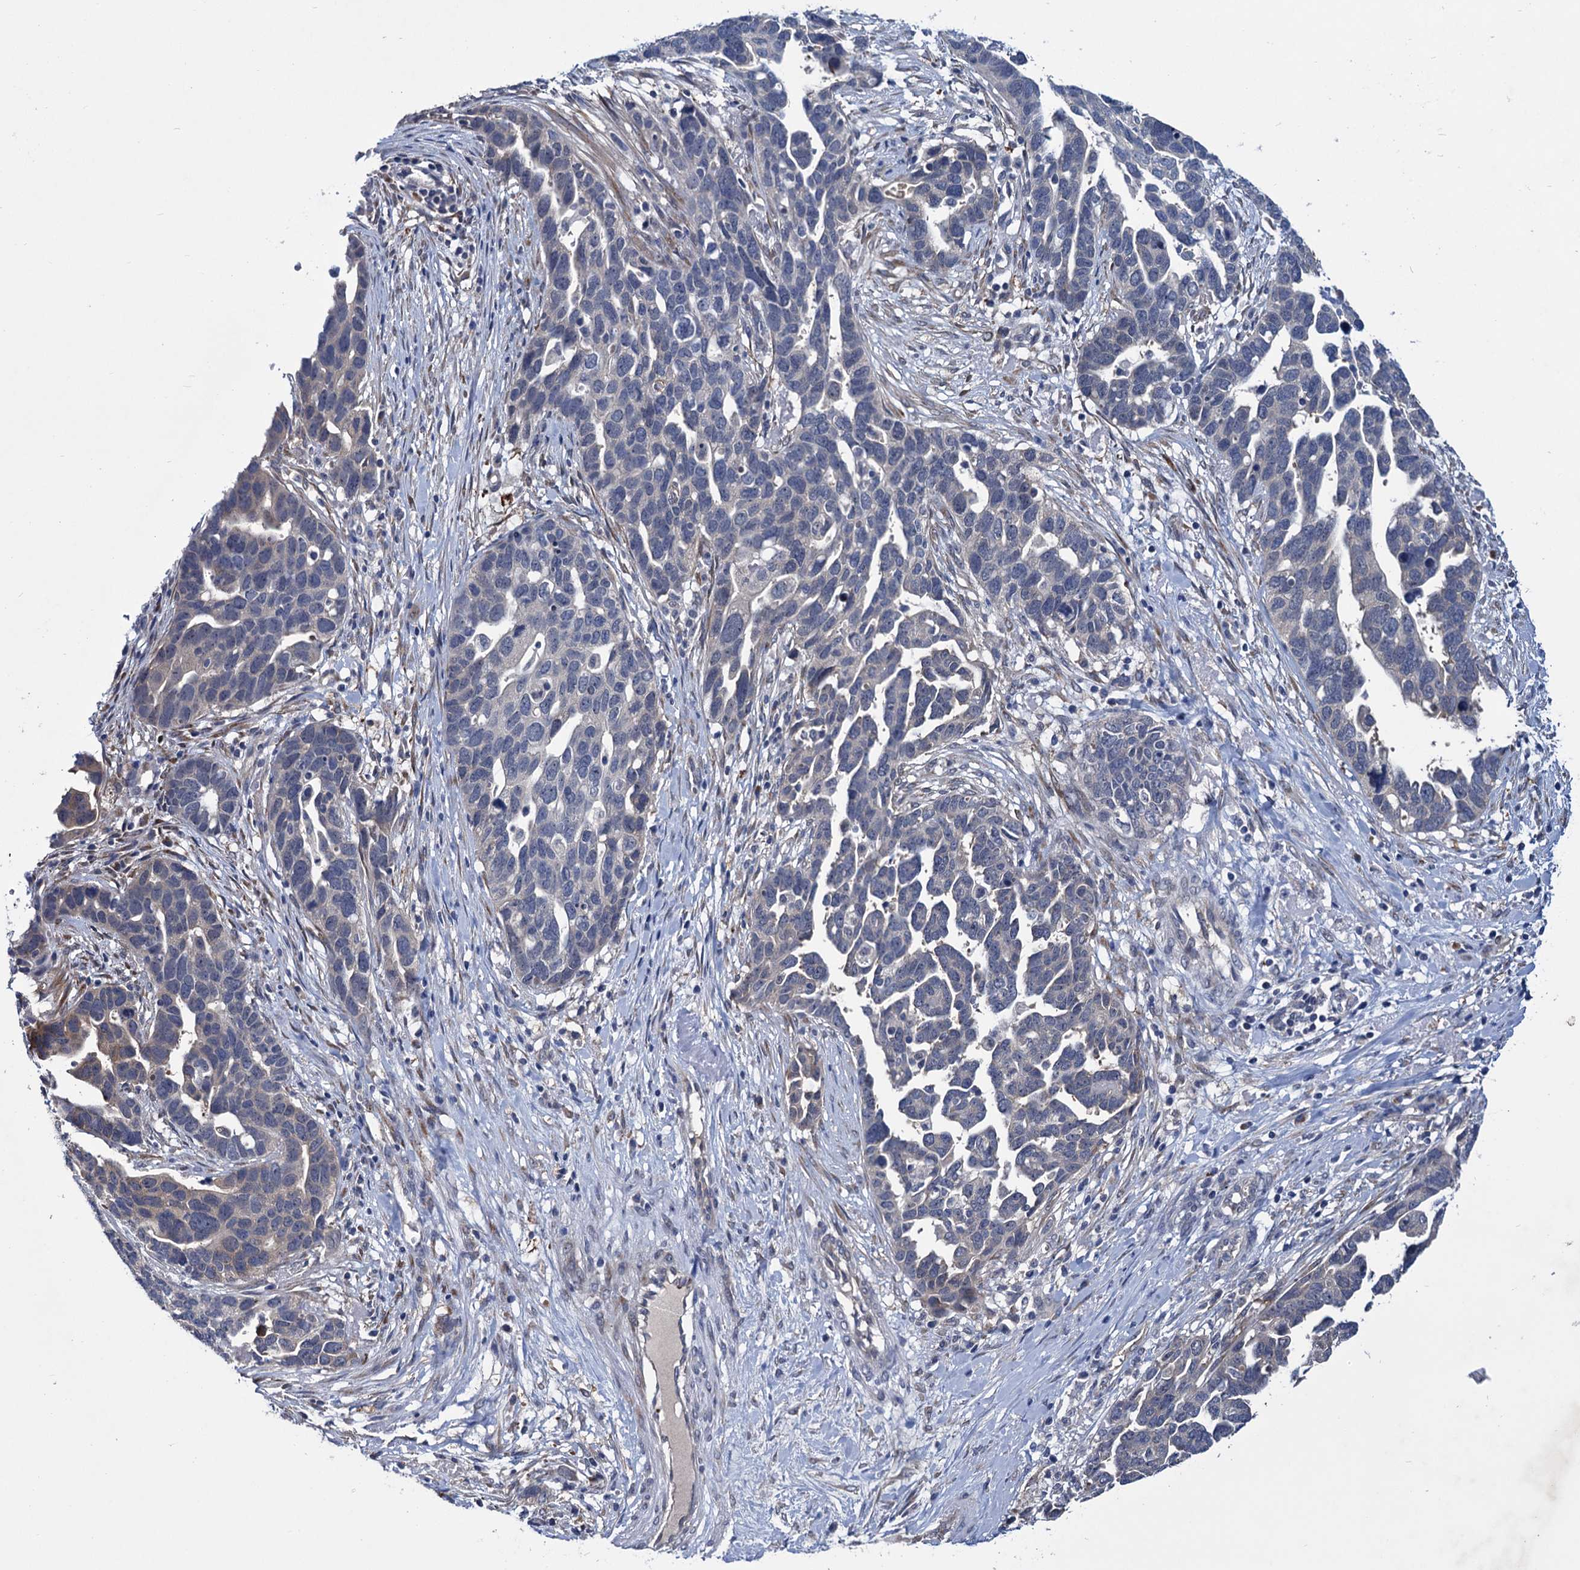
{"staining": {"intensity": "negative", "quantity": "none", "location": "none"}, "tissue": "ovarian cancer", "cell_type": "Tumor cells", "image_type": "cancer", "snomed": [{"axis": "morphology", "description": "Cystadenocarcinoma, serous, NOS"}, {"axis": "topography", "description": "Ovary"}], "caption": "An image of human ovarian cancer (serous cystadenocarcinoma) is negative for staining in tumor cells.", "gene": "EYA4", "patient": {"sex": "female", "age": 54}}